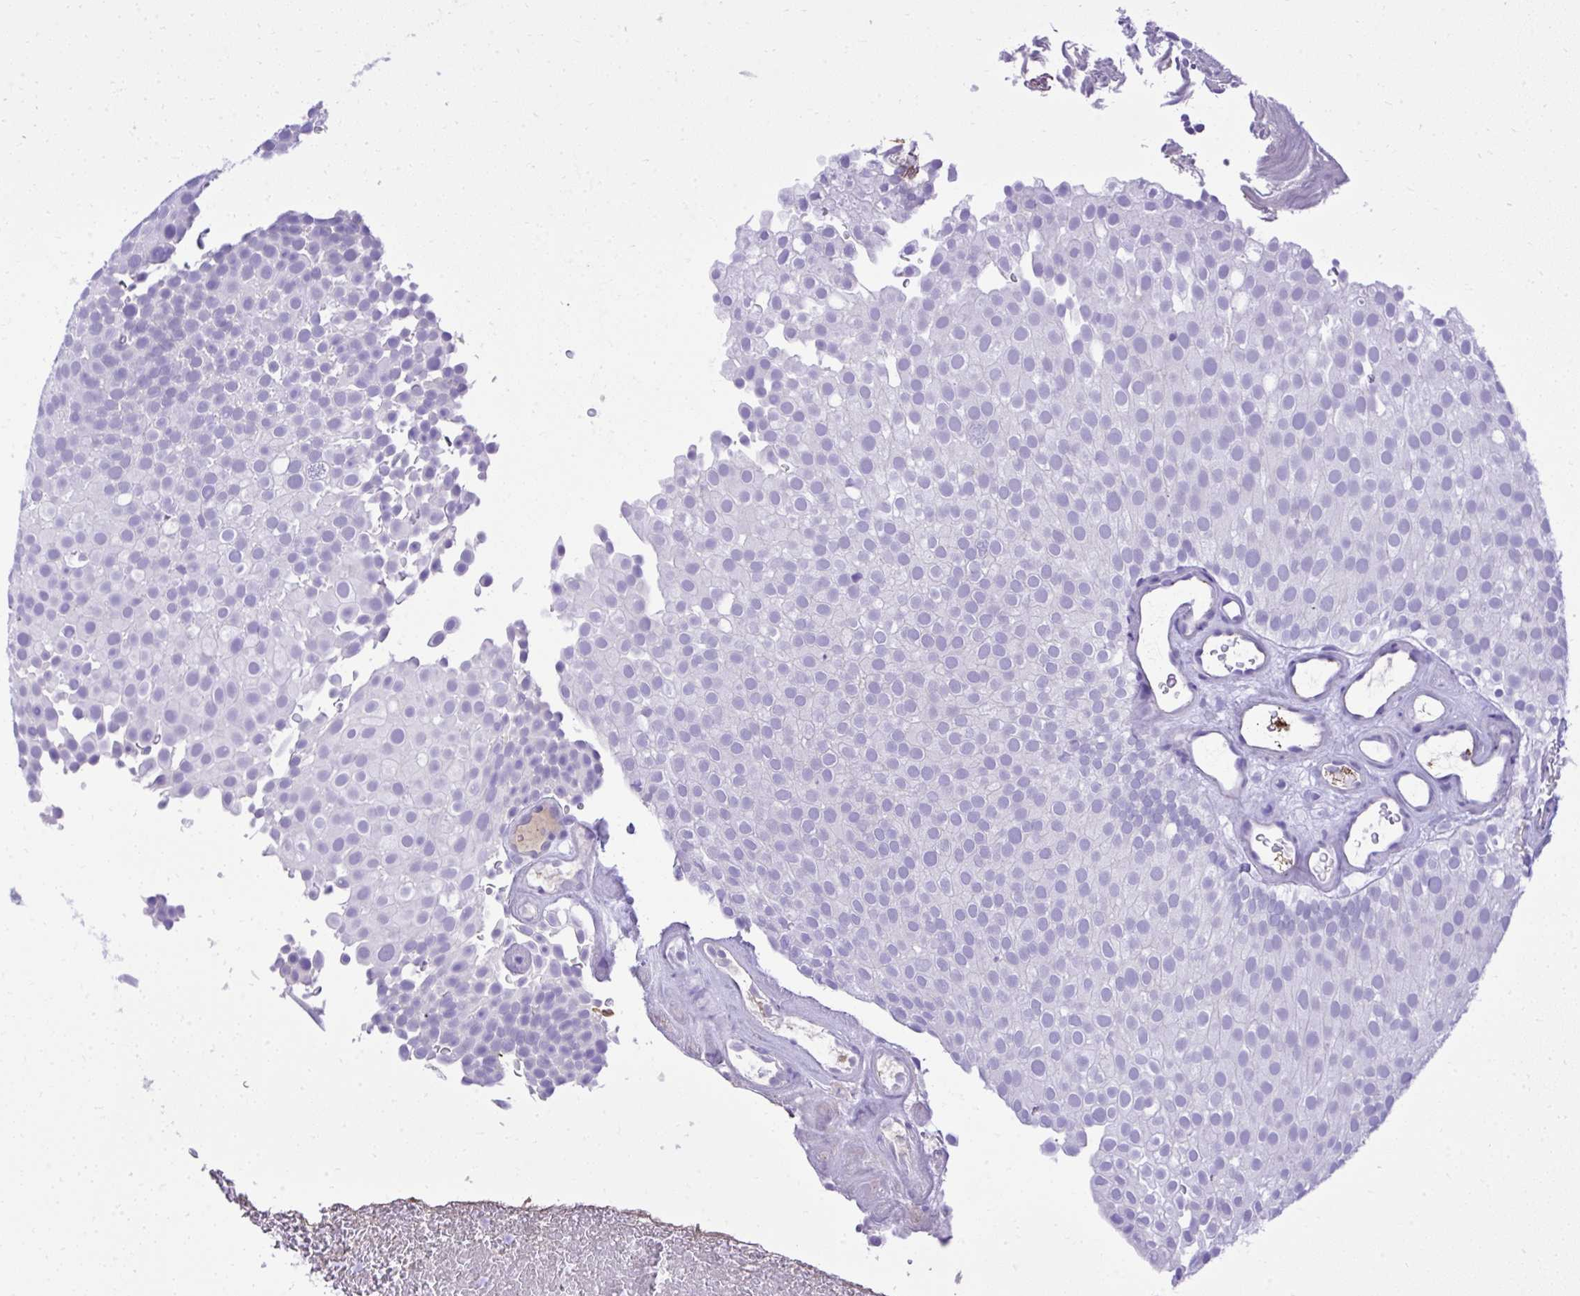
{"staining": {"intensity": "negative", "quantity": "none", "location": "none"}, "tissue": "urothelial cancer", "cell_type": "Tumor cells", "image_type": "cancer", "snomed": [{"axis": "morphology", "description": "Urothelial carcinoma, Low grade"}, {"axis": "topography", "description": "Urinary bladder"}], "caption": "This is an immunohistochemistry micrograph of human urothelial cancer. There is no staining in tumor cells.", "gene": "ST6GALNAC3", "patient": {"sex": "male", "age": 78}}